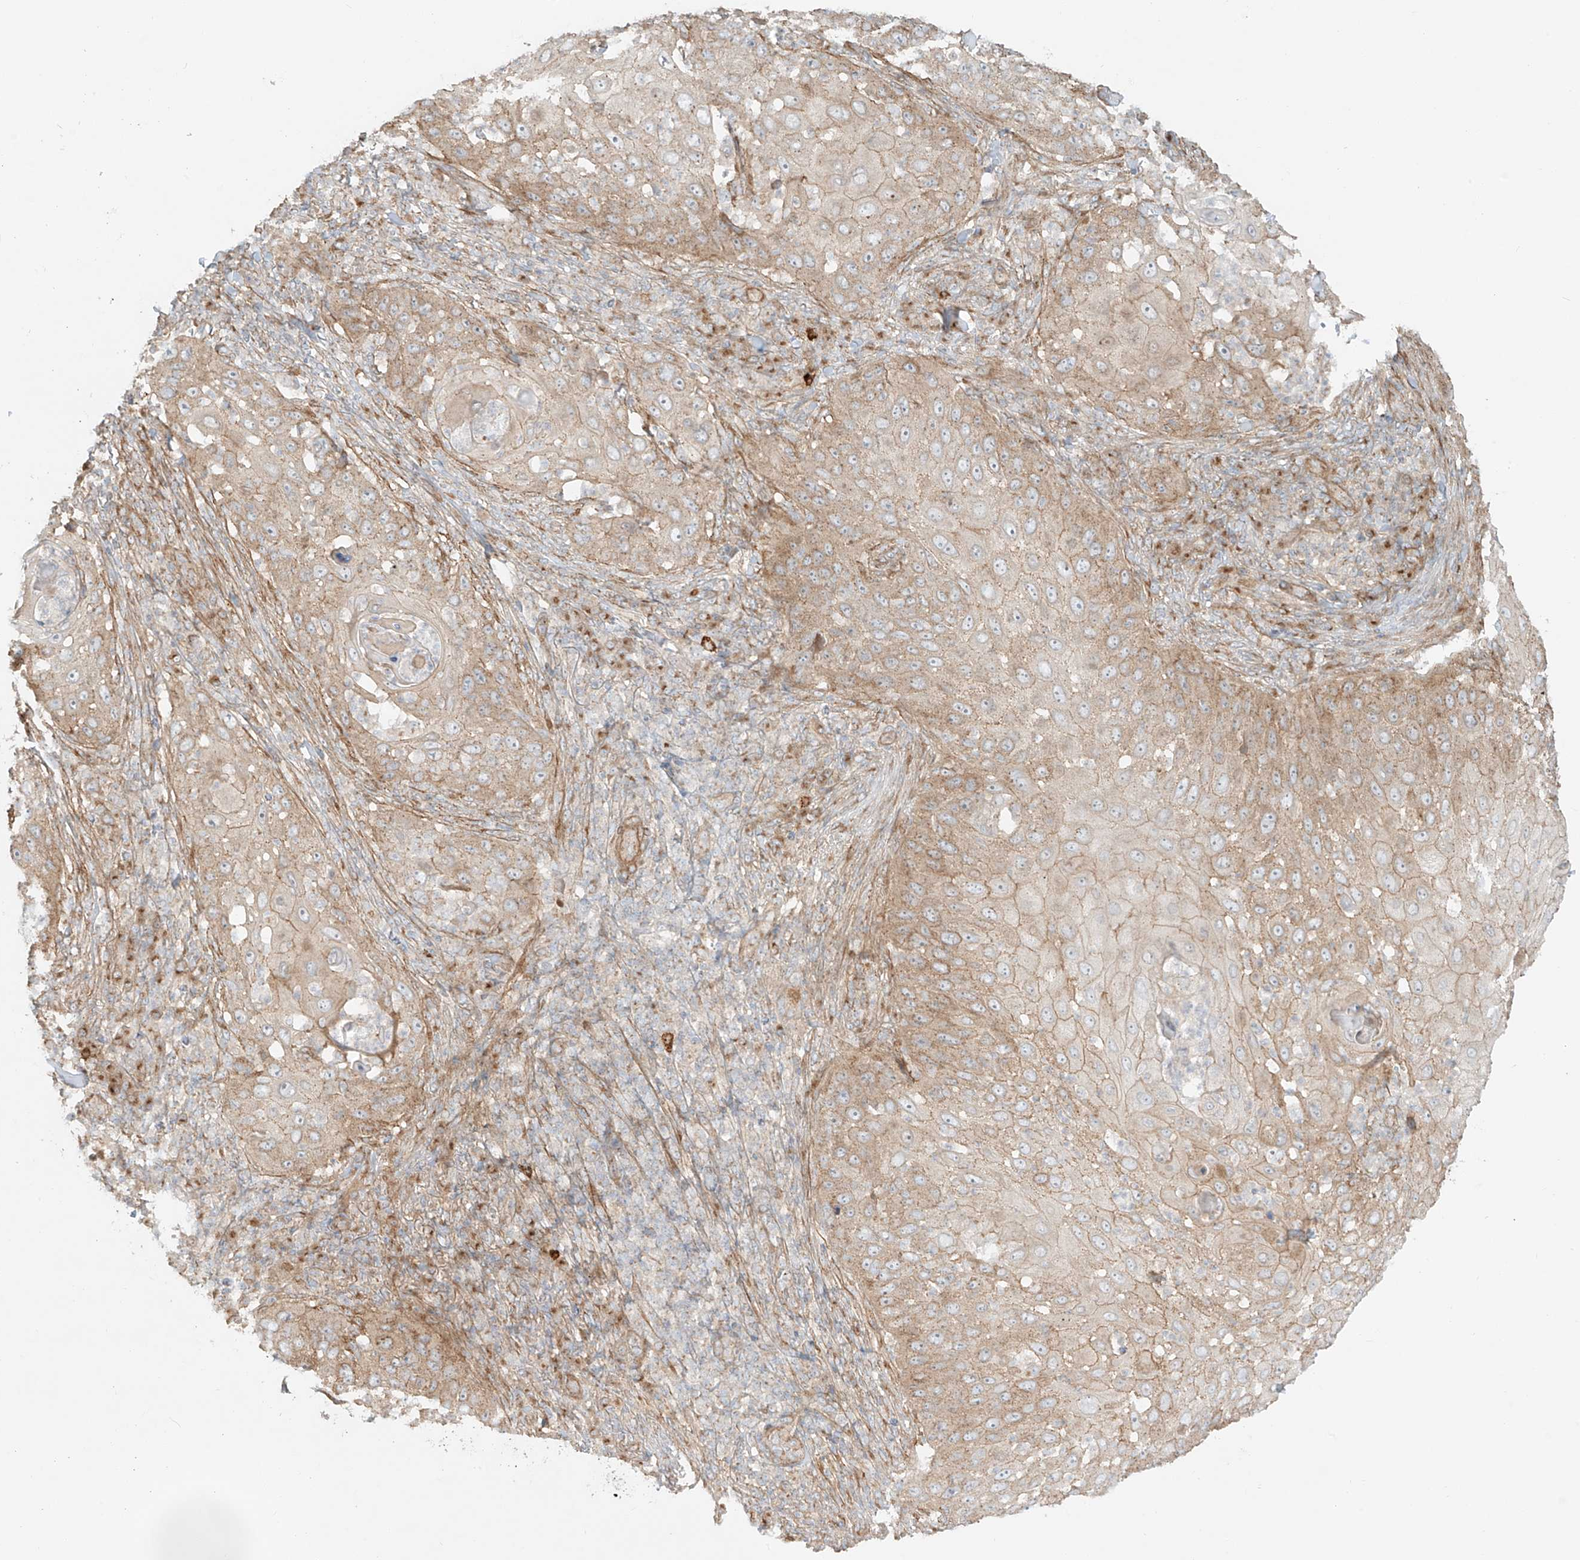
{"staining": {"intensity": "weak", "quantity": ">75%", "location": "cytoplasmic/membranous"}, "tissue": "skin cancer", "cell_type": "Tumor cells", "image_type": "cancer", "snomed": [{"axis": "morphology", "description": "Squamous cell carcinoma, NOS"}, {"axis": "topography", "description": "Skin"}], "caption": "Skin cancer (squamous cell carcinoma) was stained to show a protein in brown. There is low levels of weak cytoplasmic/membranous positivity in about >75% of tumor cells.", "gene": "ZNF287", "patient": {"sex": "female", "age": 44}}